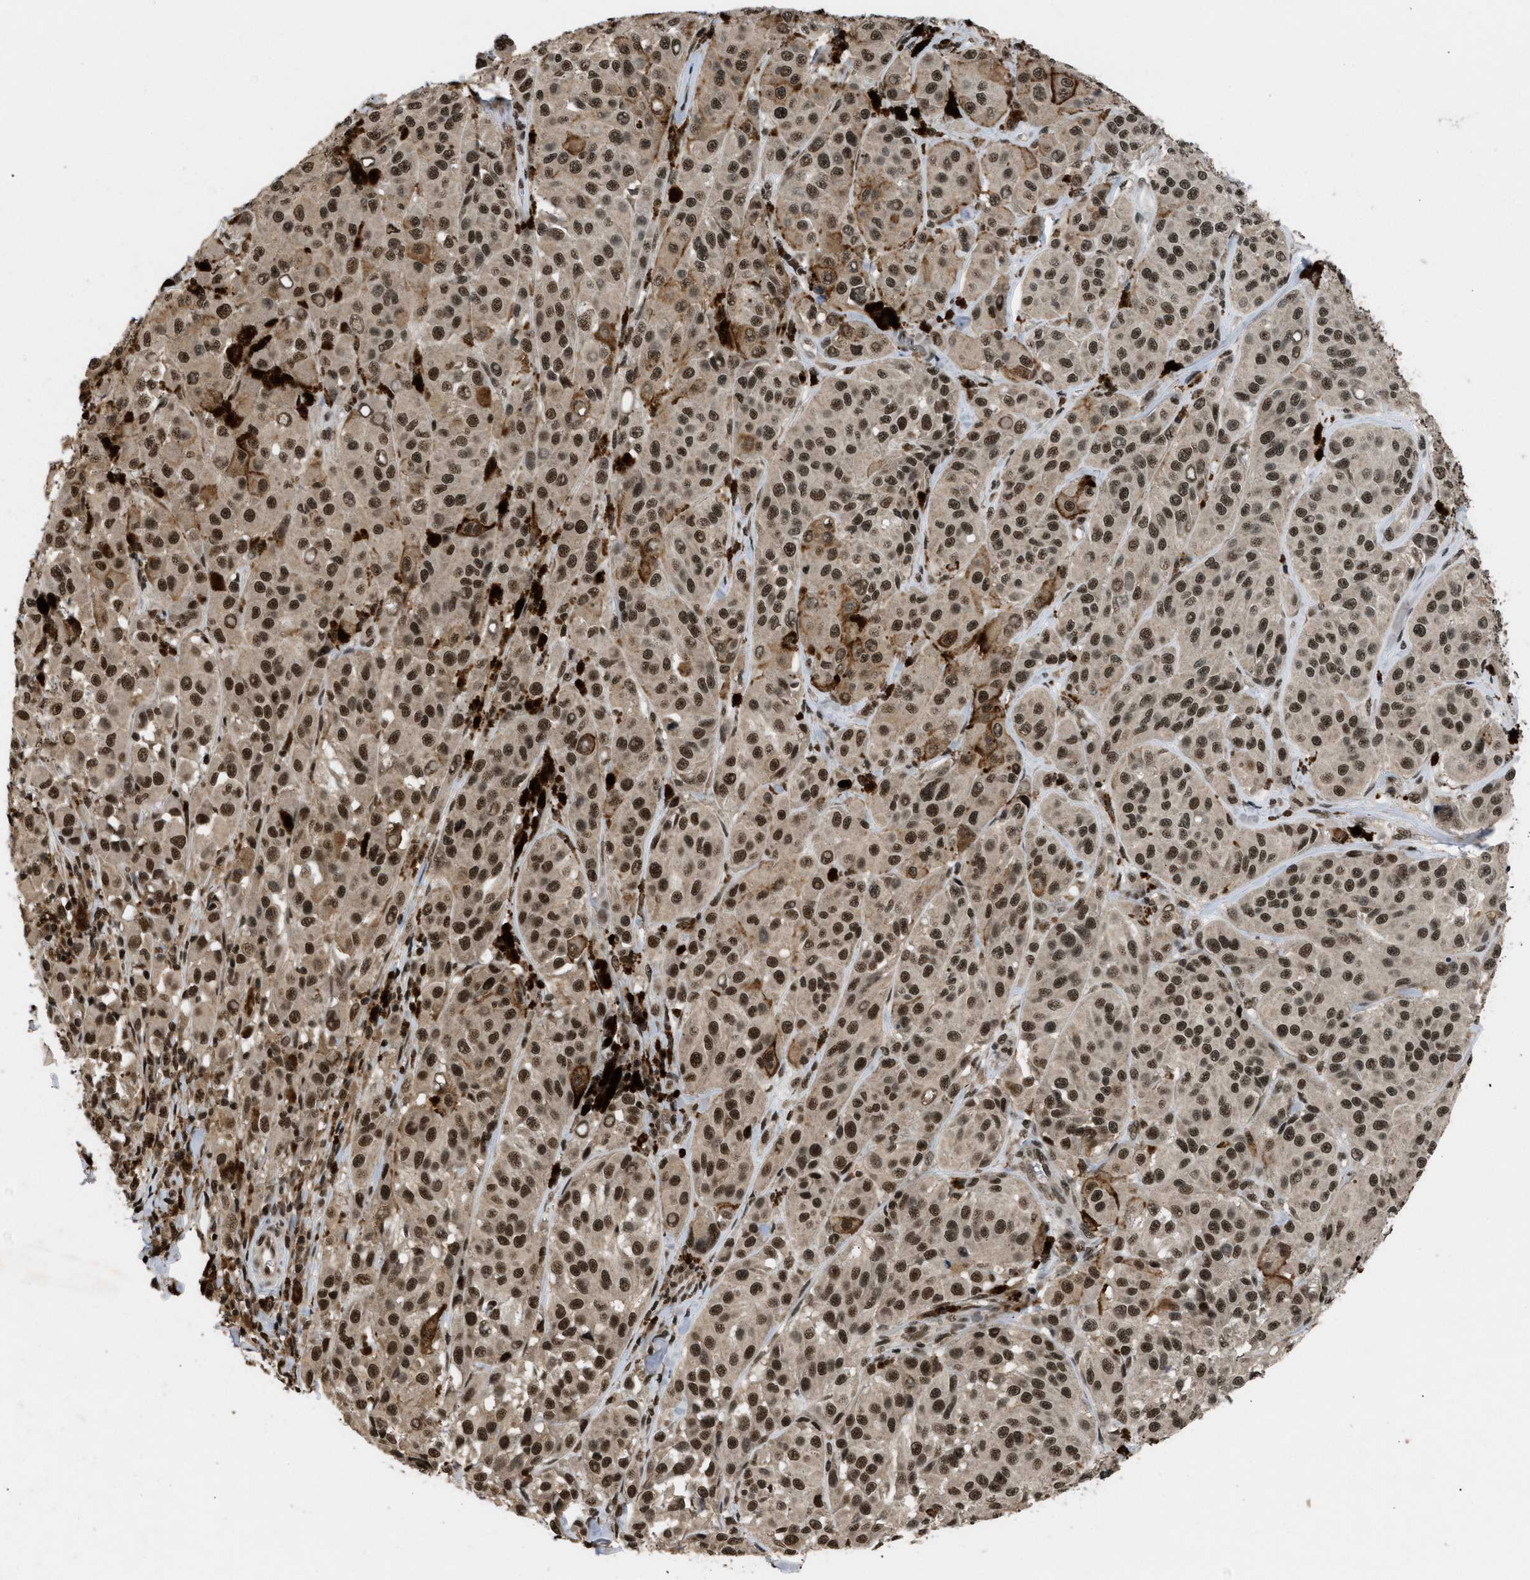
{"staining": {"intensity": "strong", "quantity": ">75%", "location": "nuclear"}, "tissue": "melanoma", "cell_type": "Tumor cells", "image_type": "cancer", "snomed": [{"axis": "morphology", "description": "Malignant melanoma, NOS"}, {"axis": "topography", "description": "Skin"}], "caption": "The photomicrograph reveals immunohistochemical staining of malignant melanoma. There is strong nuclear positivity is present in approximately >75% of tumor cells. (brown staining indicates protein expression, while blue staining denotes nuclei).", "gene": "RBM5", "patient": {"sex": "male", "age": 84}}